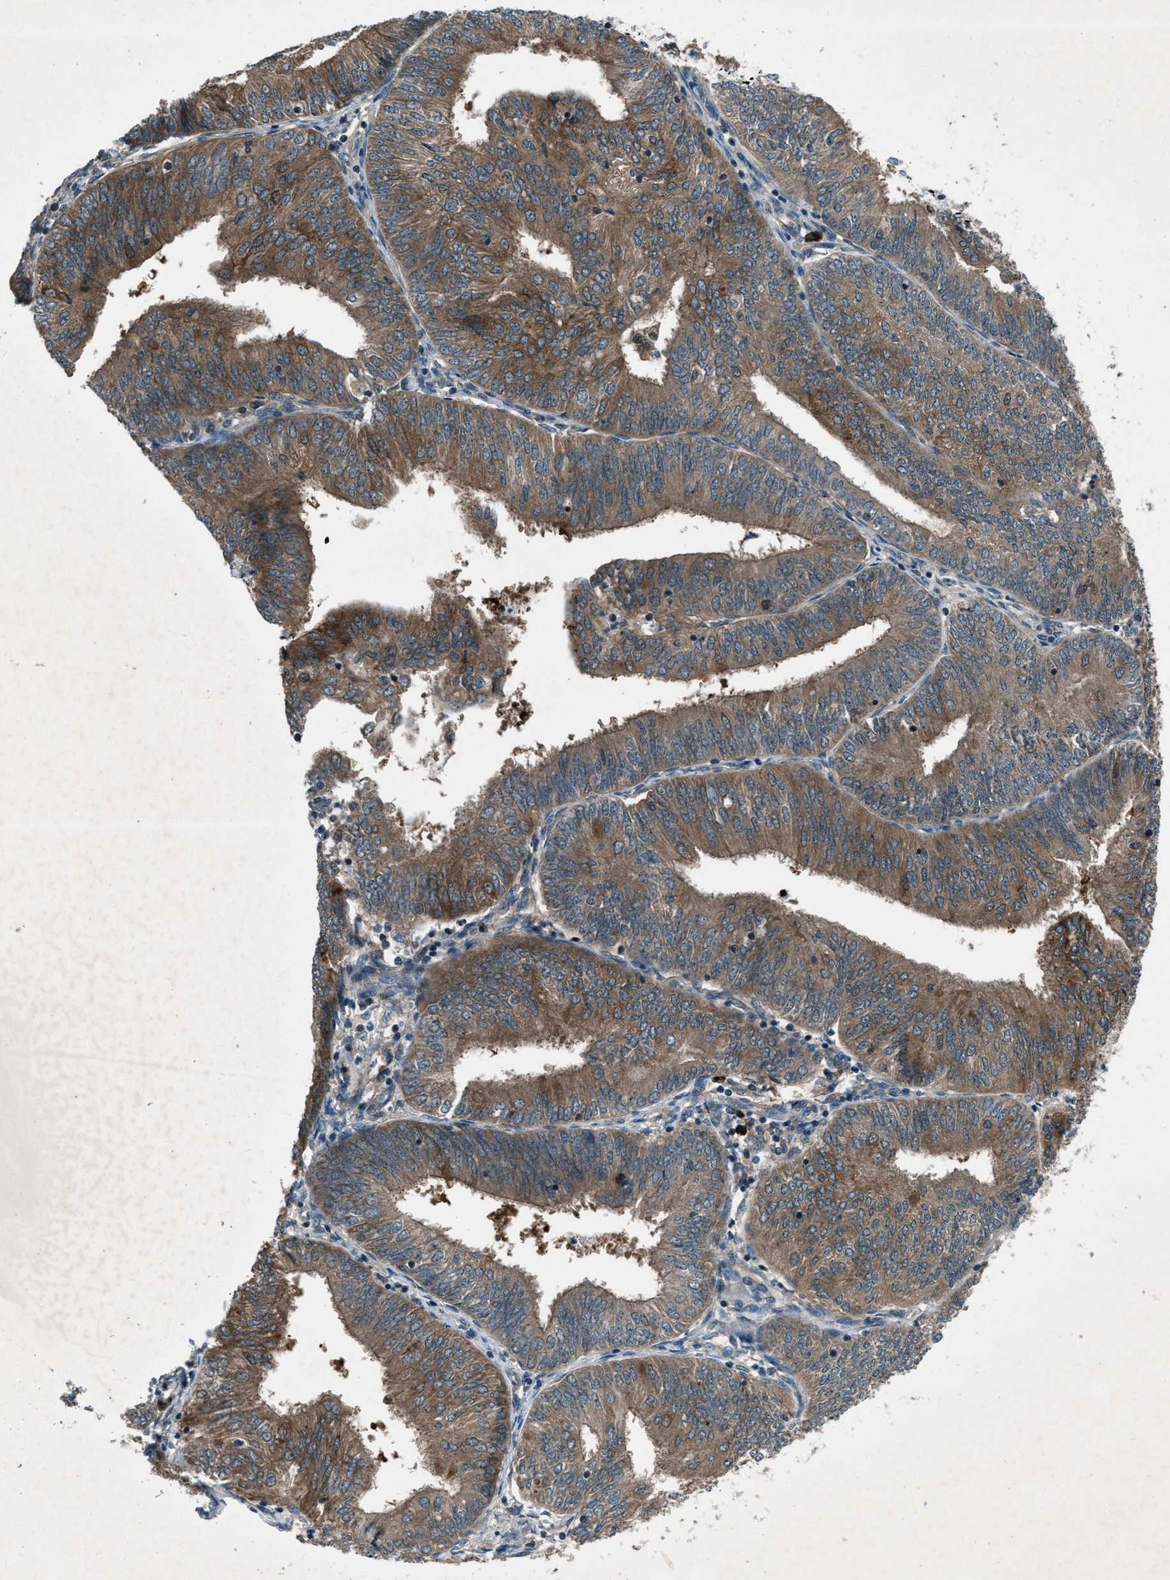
{"staining": {"intensity": "moderate", "quantity": ">75%", "location": "cytoplasmic/membranous"}, "tissue": "endometrial cancer", "cell_type": "Tumor cells", "image_type": "cancer", "snomed": [{"axis": "morphology", "description": "Adenocarcinoma, NOS"}, {"axis": "topography", "description": "Endometrium"}], "caption": "High-power microscopy captured an immunohistochemistry (IHC) image of endometrial cancer, revealing moderate cytoplasmic/membranous staining in about >75% of tumor cells.", "gene": "EPSTI1", "patient": {"sex": "female", "age": 58}}